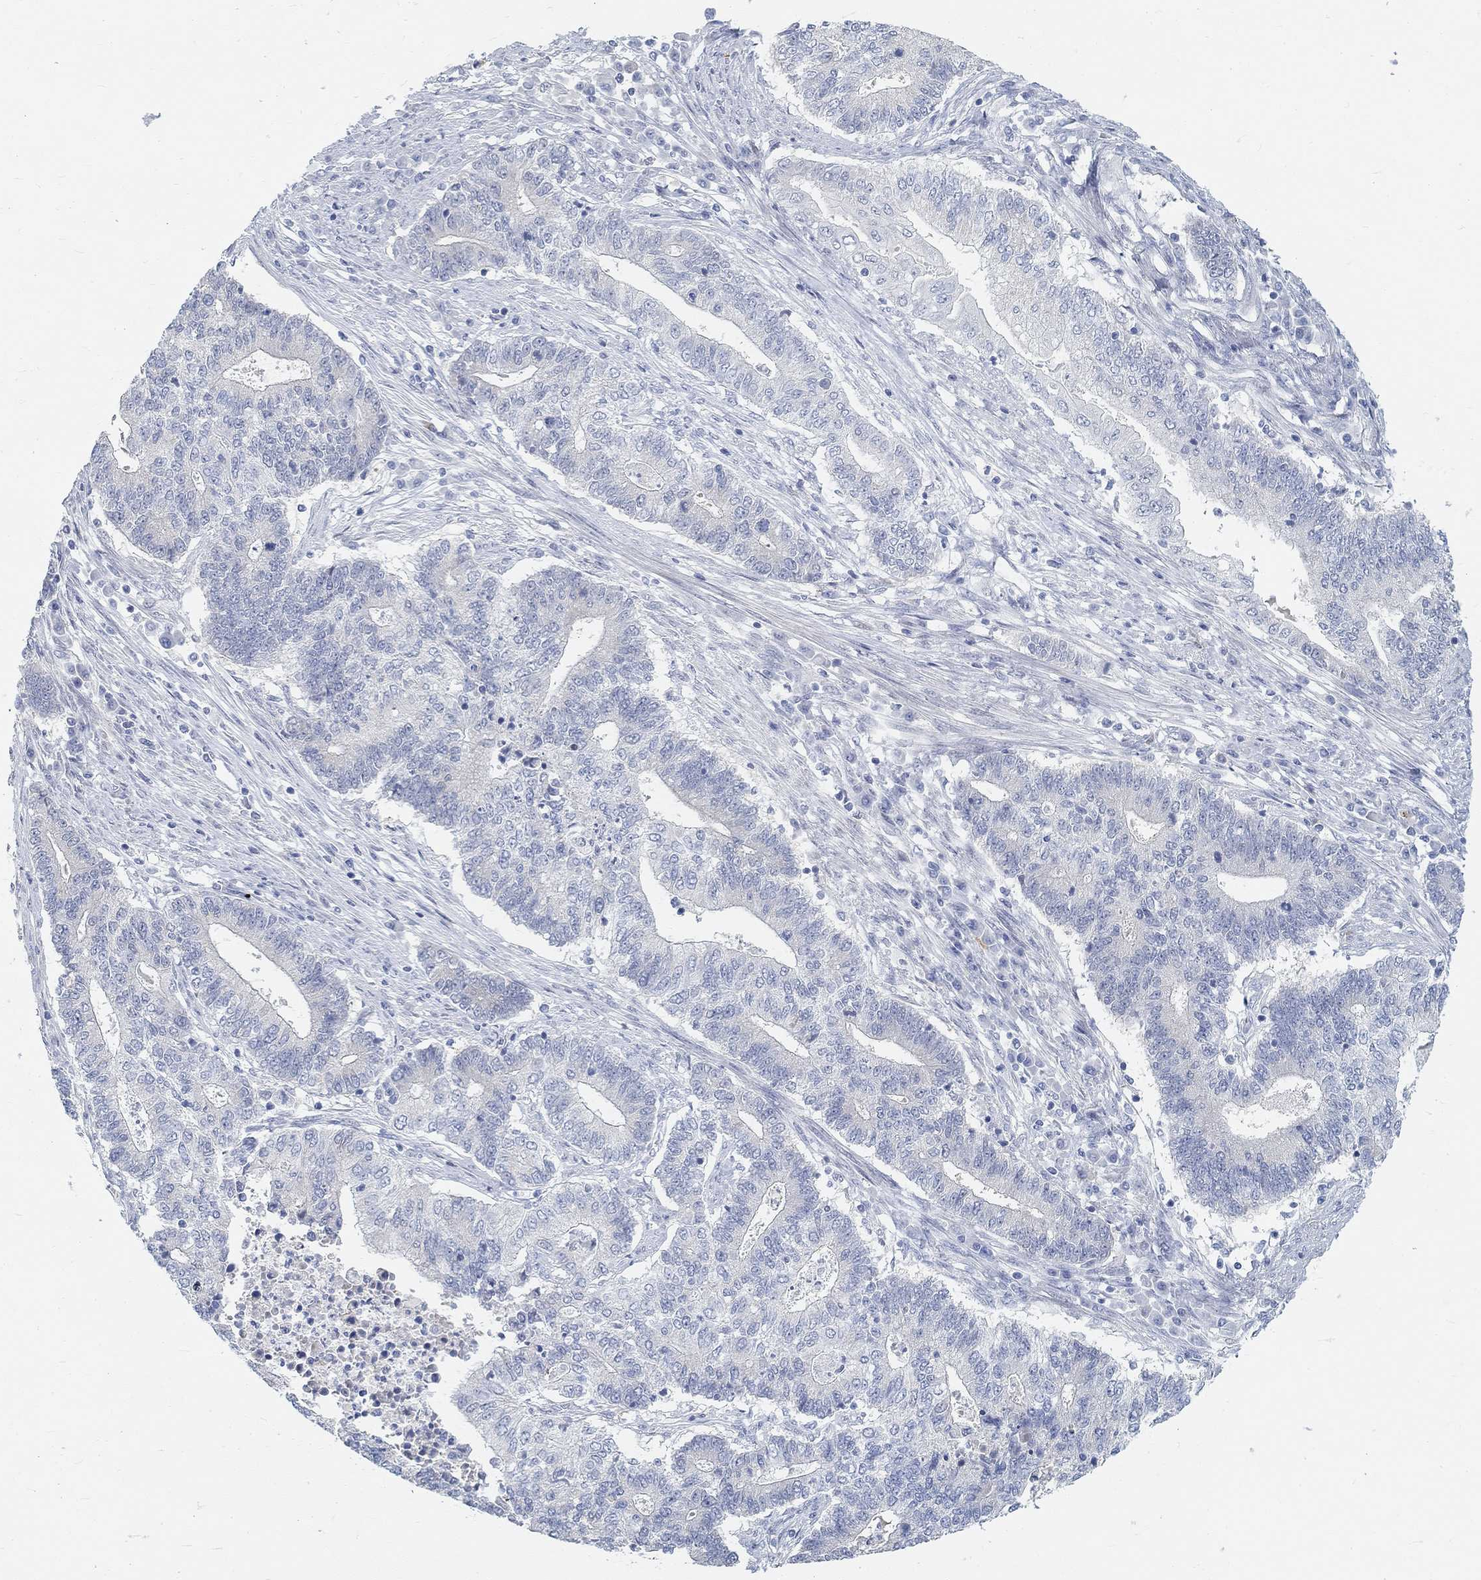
{"staining": {"intensity": "negative", "quantity": "none", "location": "none"}, "tissue": "endometrial cancer", "cell_type": "Tumor cells", "image_type": "cancer", "snomed": [{"axis": "morphology", "description": "Adenocarcinoma, NOS"}, {"axis": "topography", "description": "Uterus"}, {"axis": "topography", "description": "Endometrium"}], "caption": "Immunohistochemical staining of human adenocarcinoma (endometrial) shows no significant positivity in tumor cells.", "gene": "SNTG2", "patient": {"sex": "female", "age": 54}}